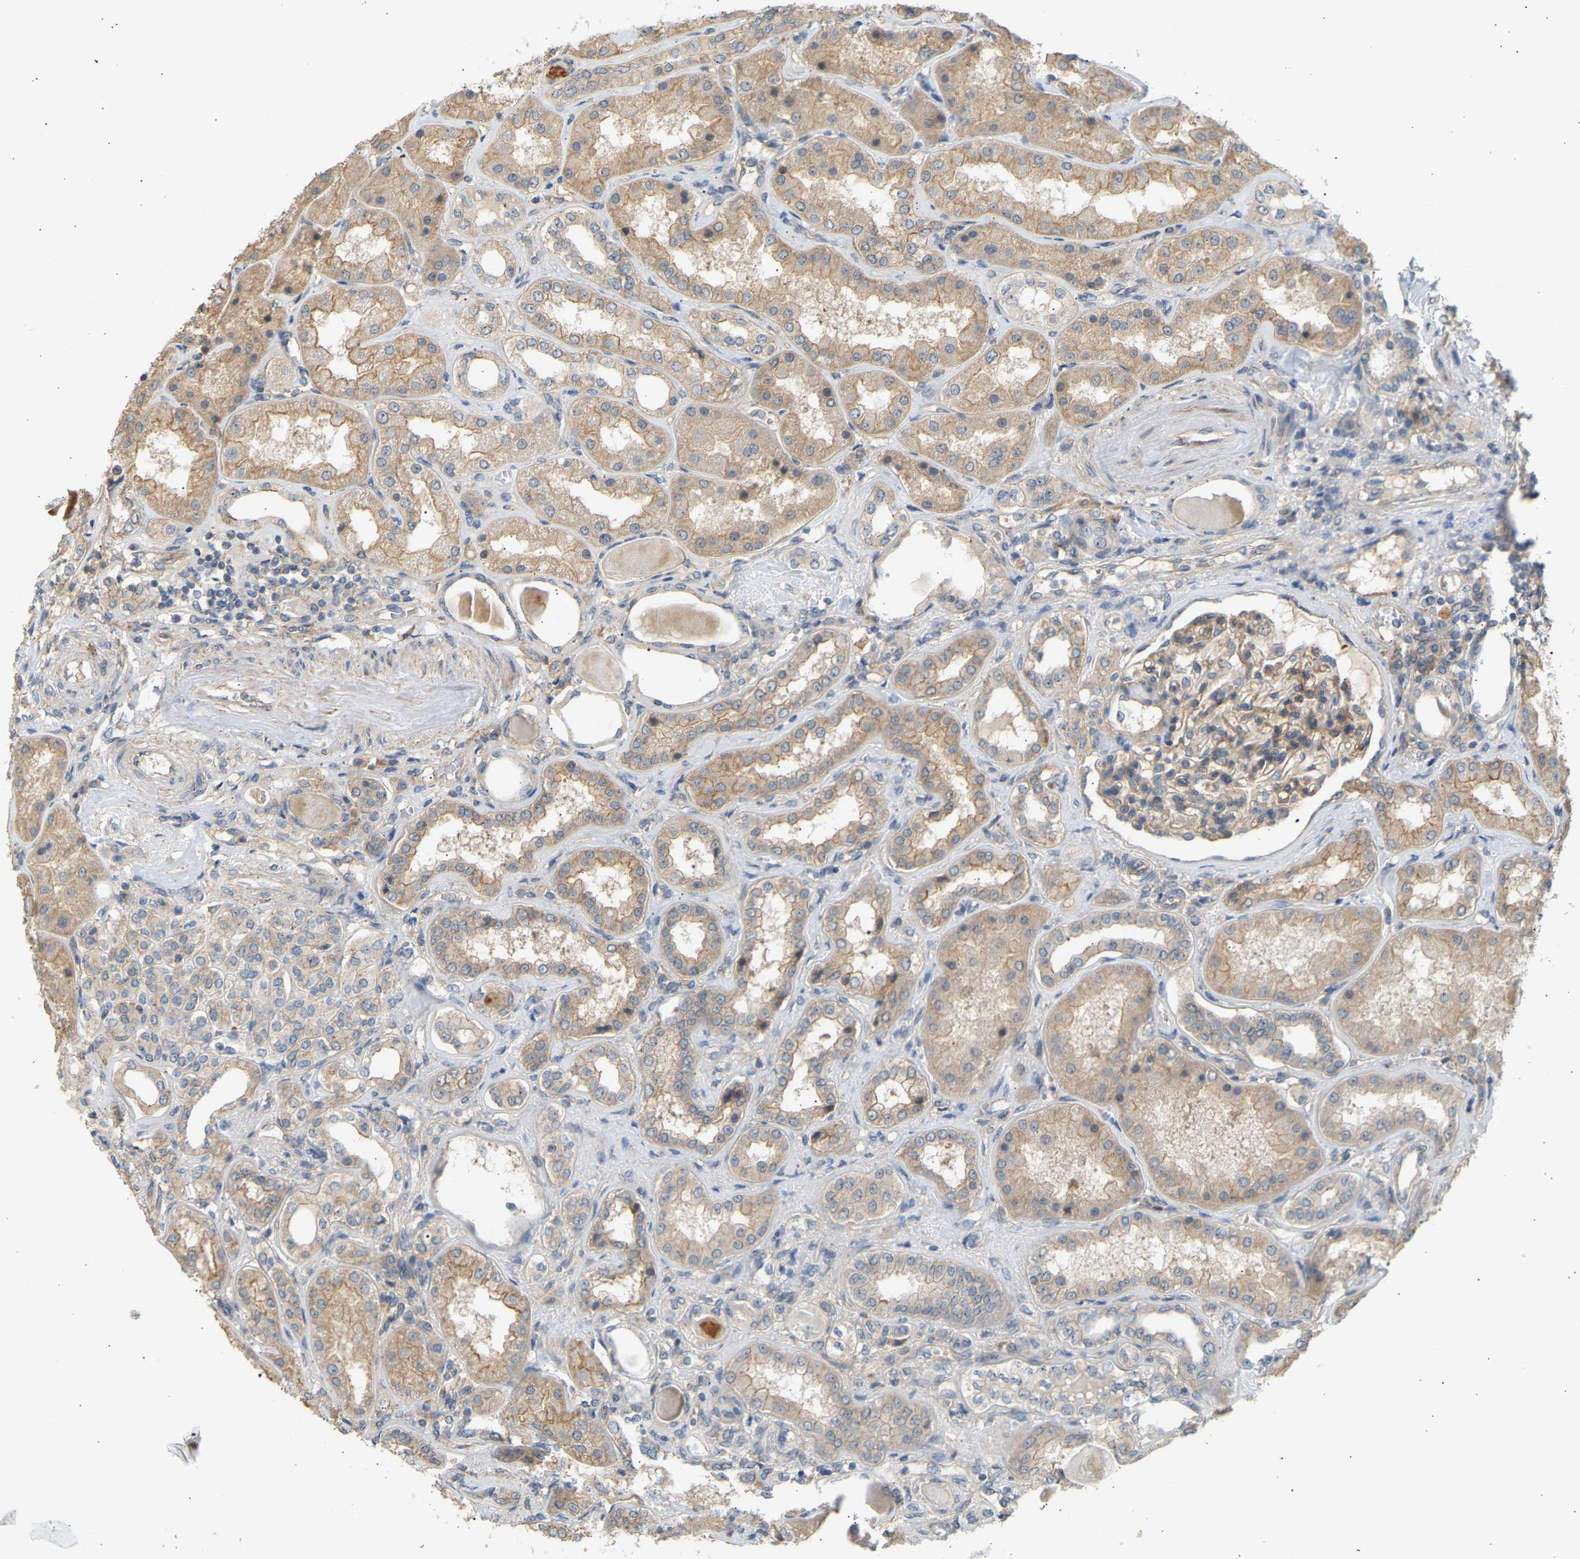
{"staining": {"intensity": "moderate", "quantity": ">75%", "location": "cytoplasmic/membranous"}, "tissue": "kidney", "cell_type": "Cells in glomeruli", "image_type": "normal", "snomed": [{"axis": "morphology", "description": "Normal tissue, NOS"}, {"axis": "topography", "description": "Kidney"}], "caption": "This is a histology image of immunohistochemistry (IHC) staining of normal kidney, which shows moderate staining in the cytoplasmic/membranous of cells in glomeruli.", "gene": "RGL1", "patient": {"sex": "female", "age": 56}}